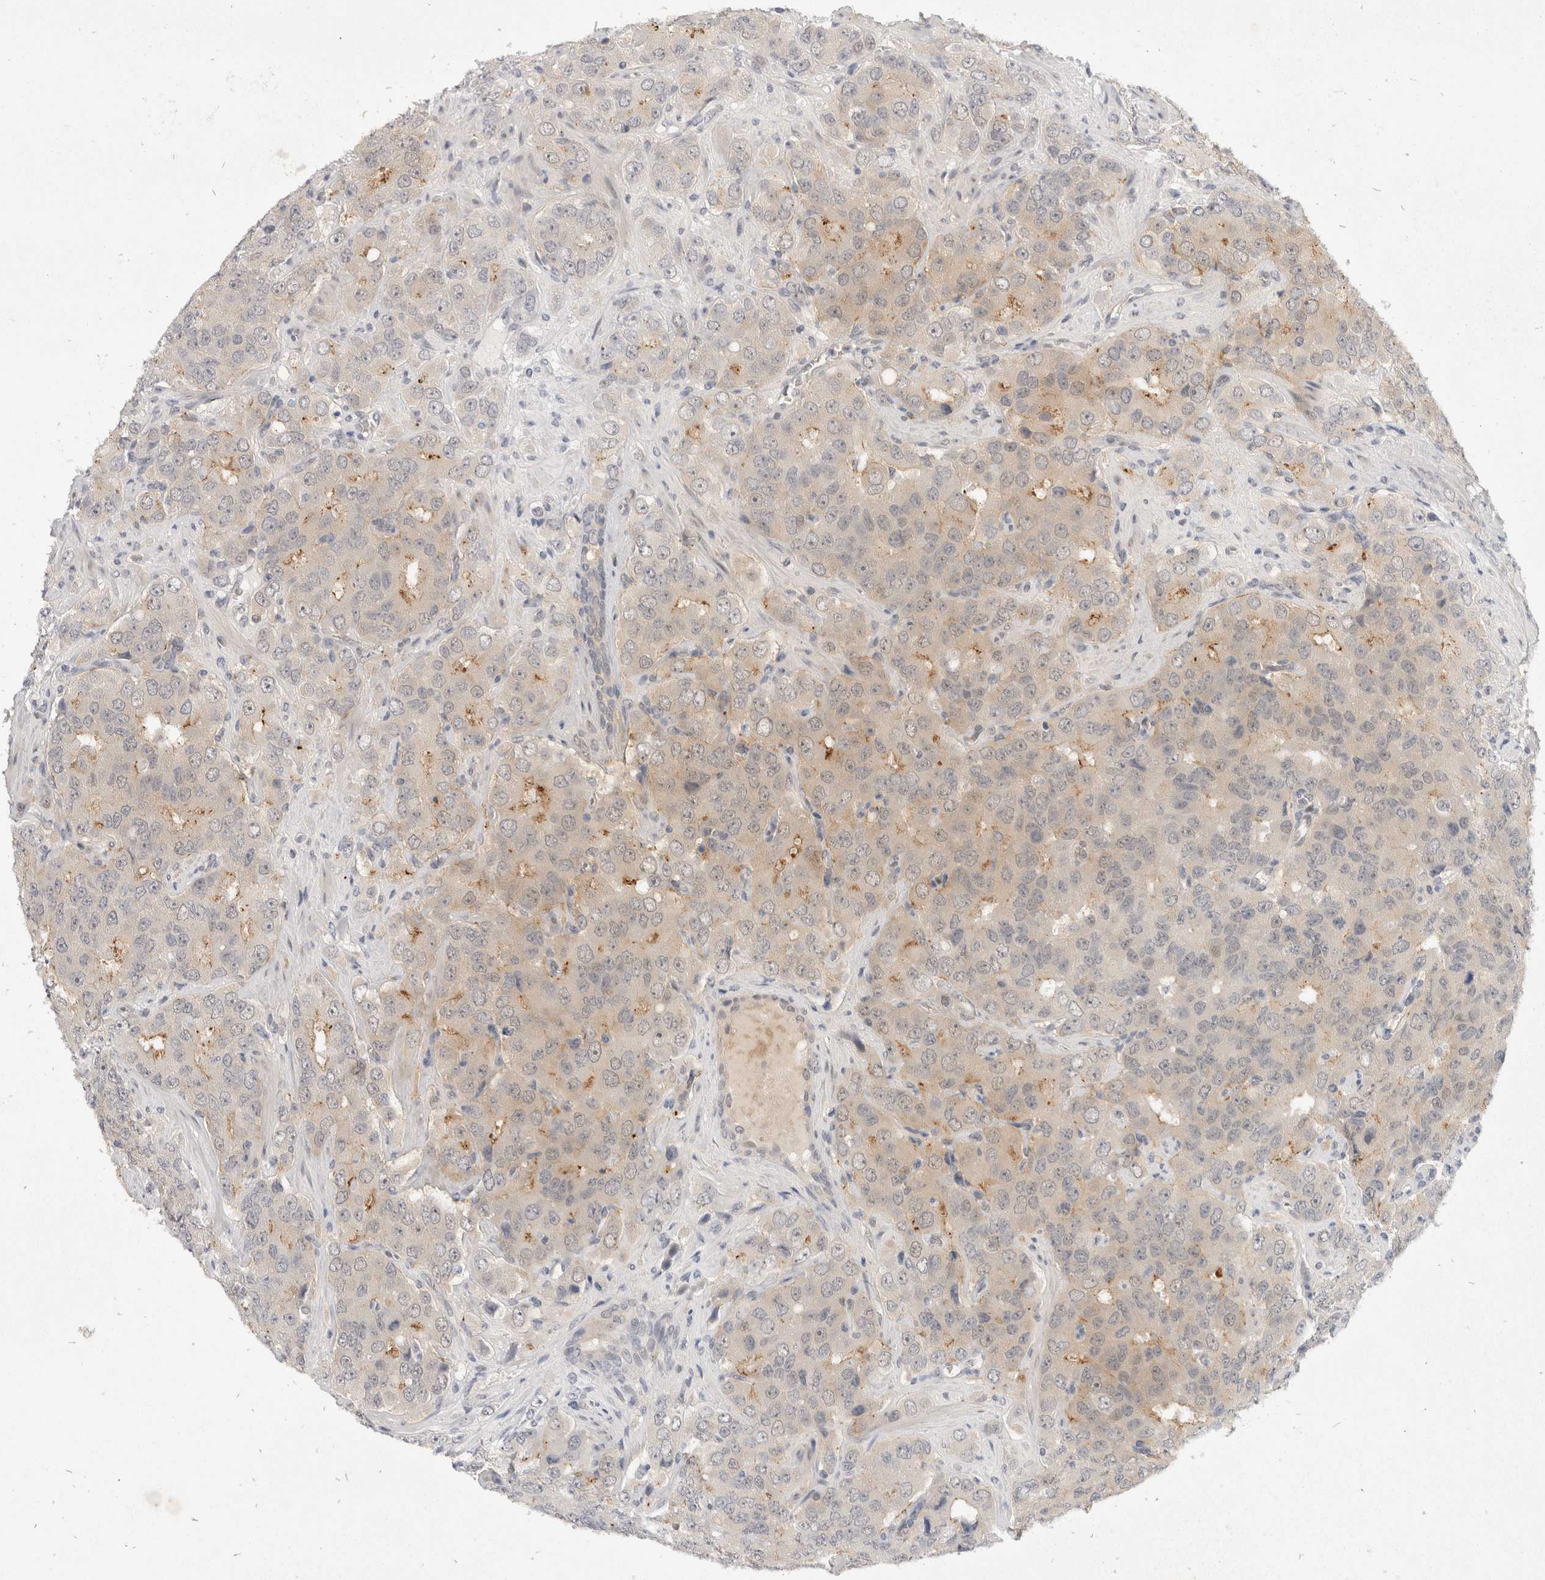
{"staining": {"intensity": "moderate", "quantity": "<25%", "location": "cytoplasmic/membranous"}, "tissue": "prostate cancer", "cell_type": "Tumor cells", "image_type": "cancer", "snomed": [{"axis": "morphology", "description": "Adenocarcinoma, High grade"}, {"axis": "topography", "description": "Prostate"}], "caption": "IHC histopathology image of neoplastic tissue: human high-grade adenocarcinoma (prostate) stained using immunohistochemistry shows low levels of moderate protein expression localized specifically in the cytoplasmic/membranous of tumor cells, appearing as a cytoplasmic/membranous brown color.", "gene": "TOM1L2", "patient": {"sex": "male", "age": 58}}